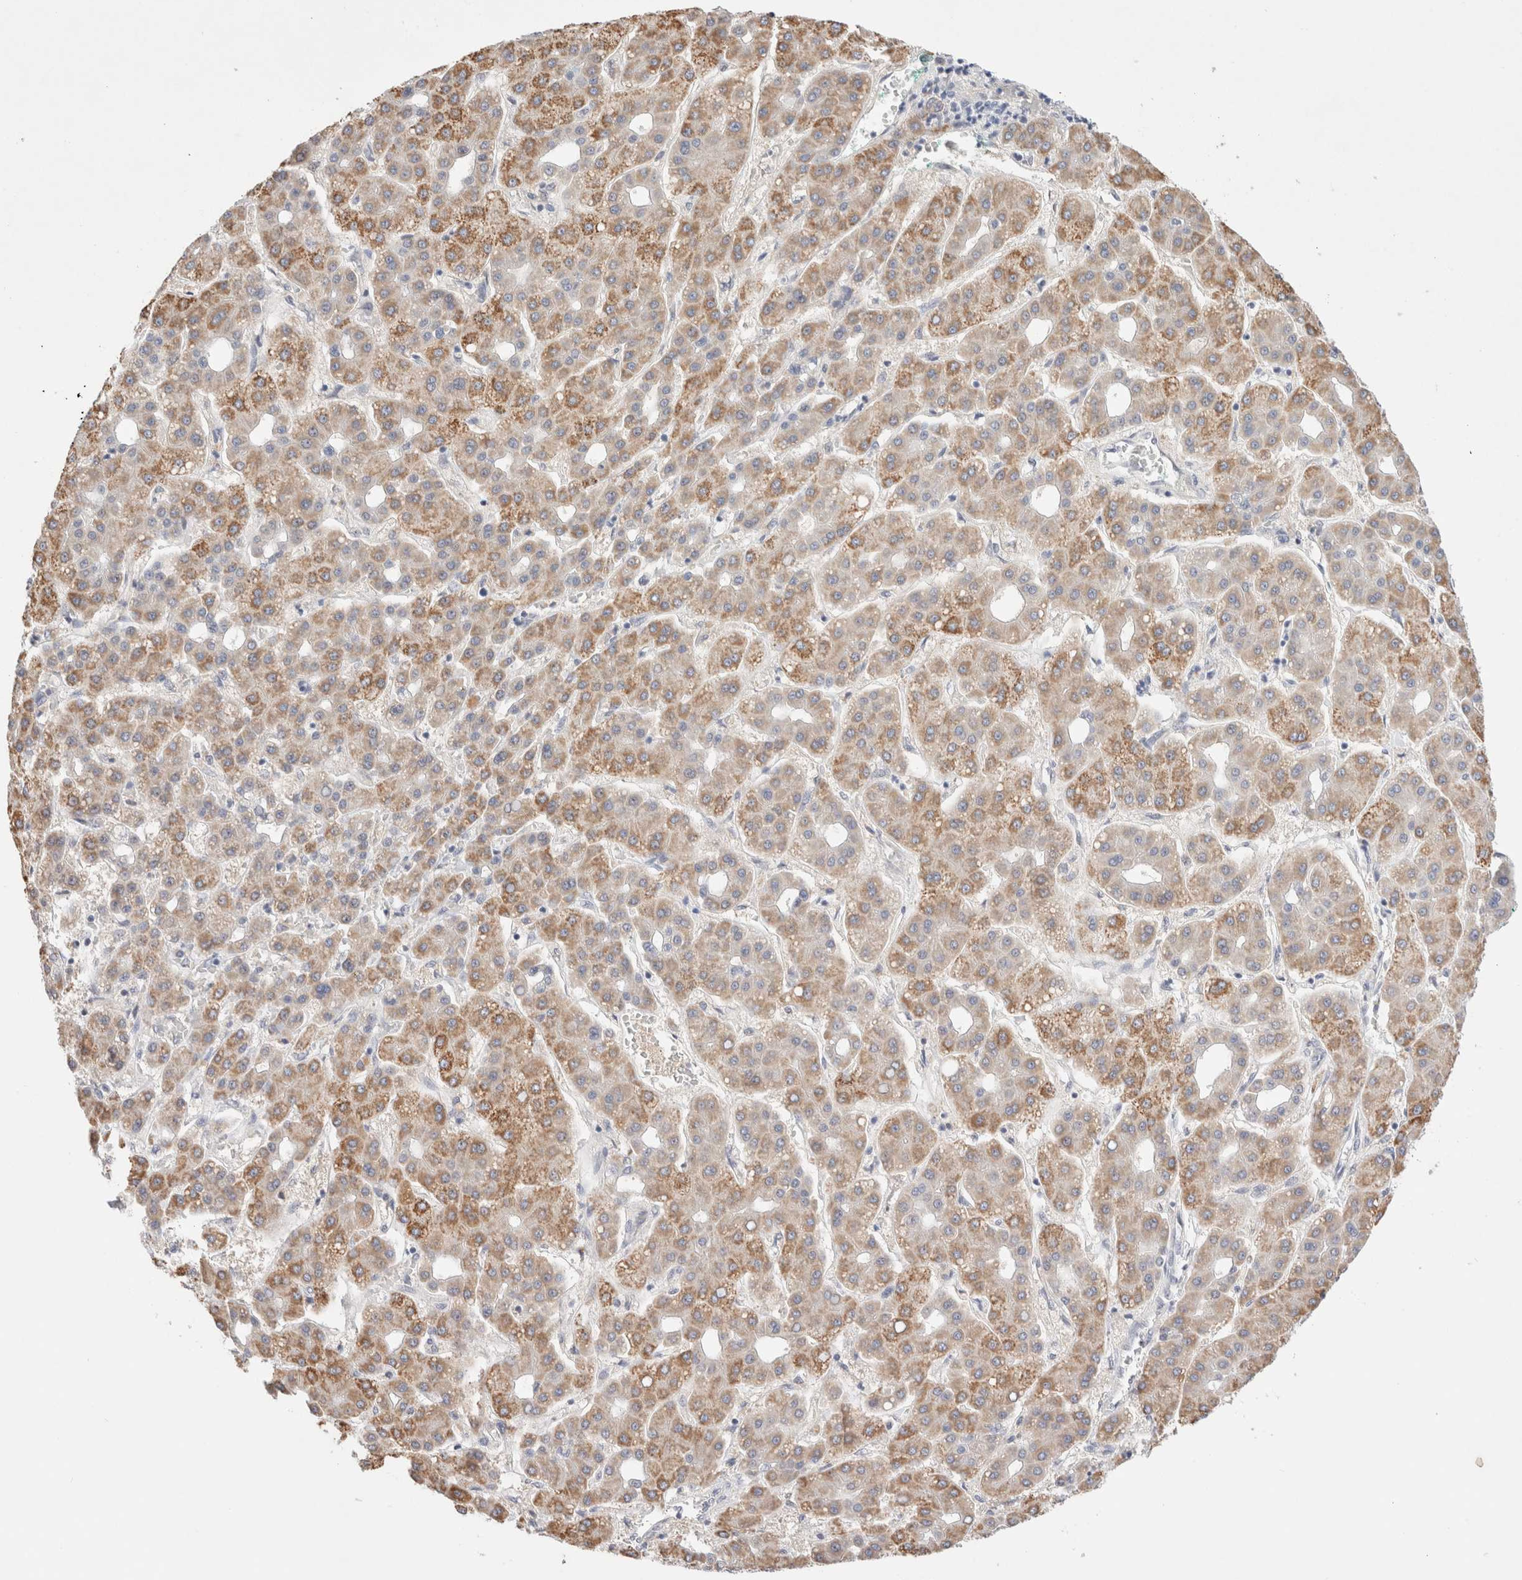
{"staining": {"intensity": "moderate", "quantity": ">75%", "location": "cytoplasmic/membranous"}, "tissue": "liver cancer", "cell_type": "Tumor cells", "image_type": "cancer", "snomed": [{"axis": "morphology", "description": "Carcinoma, Hepatocellular, NOS"}, {"axis": "topography", "description": "Liver"}], "caption": "IHC image of neoplastic tissue: human liver hepatocellular carcinoma stained using immunohistochemistry (IHC) displays medium levels of moderate protein expression localized specifically in the cytoplasmic/membranous of tumor cells, appearing as a cytoplasmic/membranous brown color.", "gene": "SPATA20", "patient": {"sex": "male", "age": 65}}